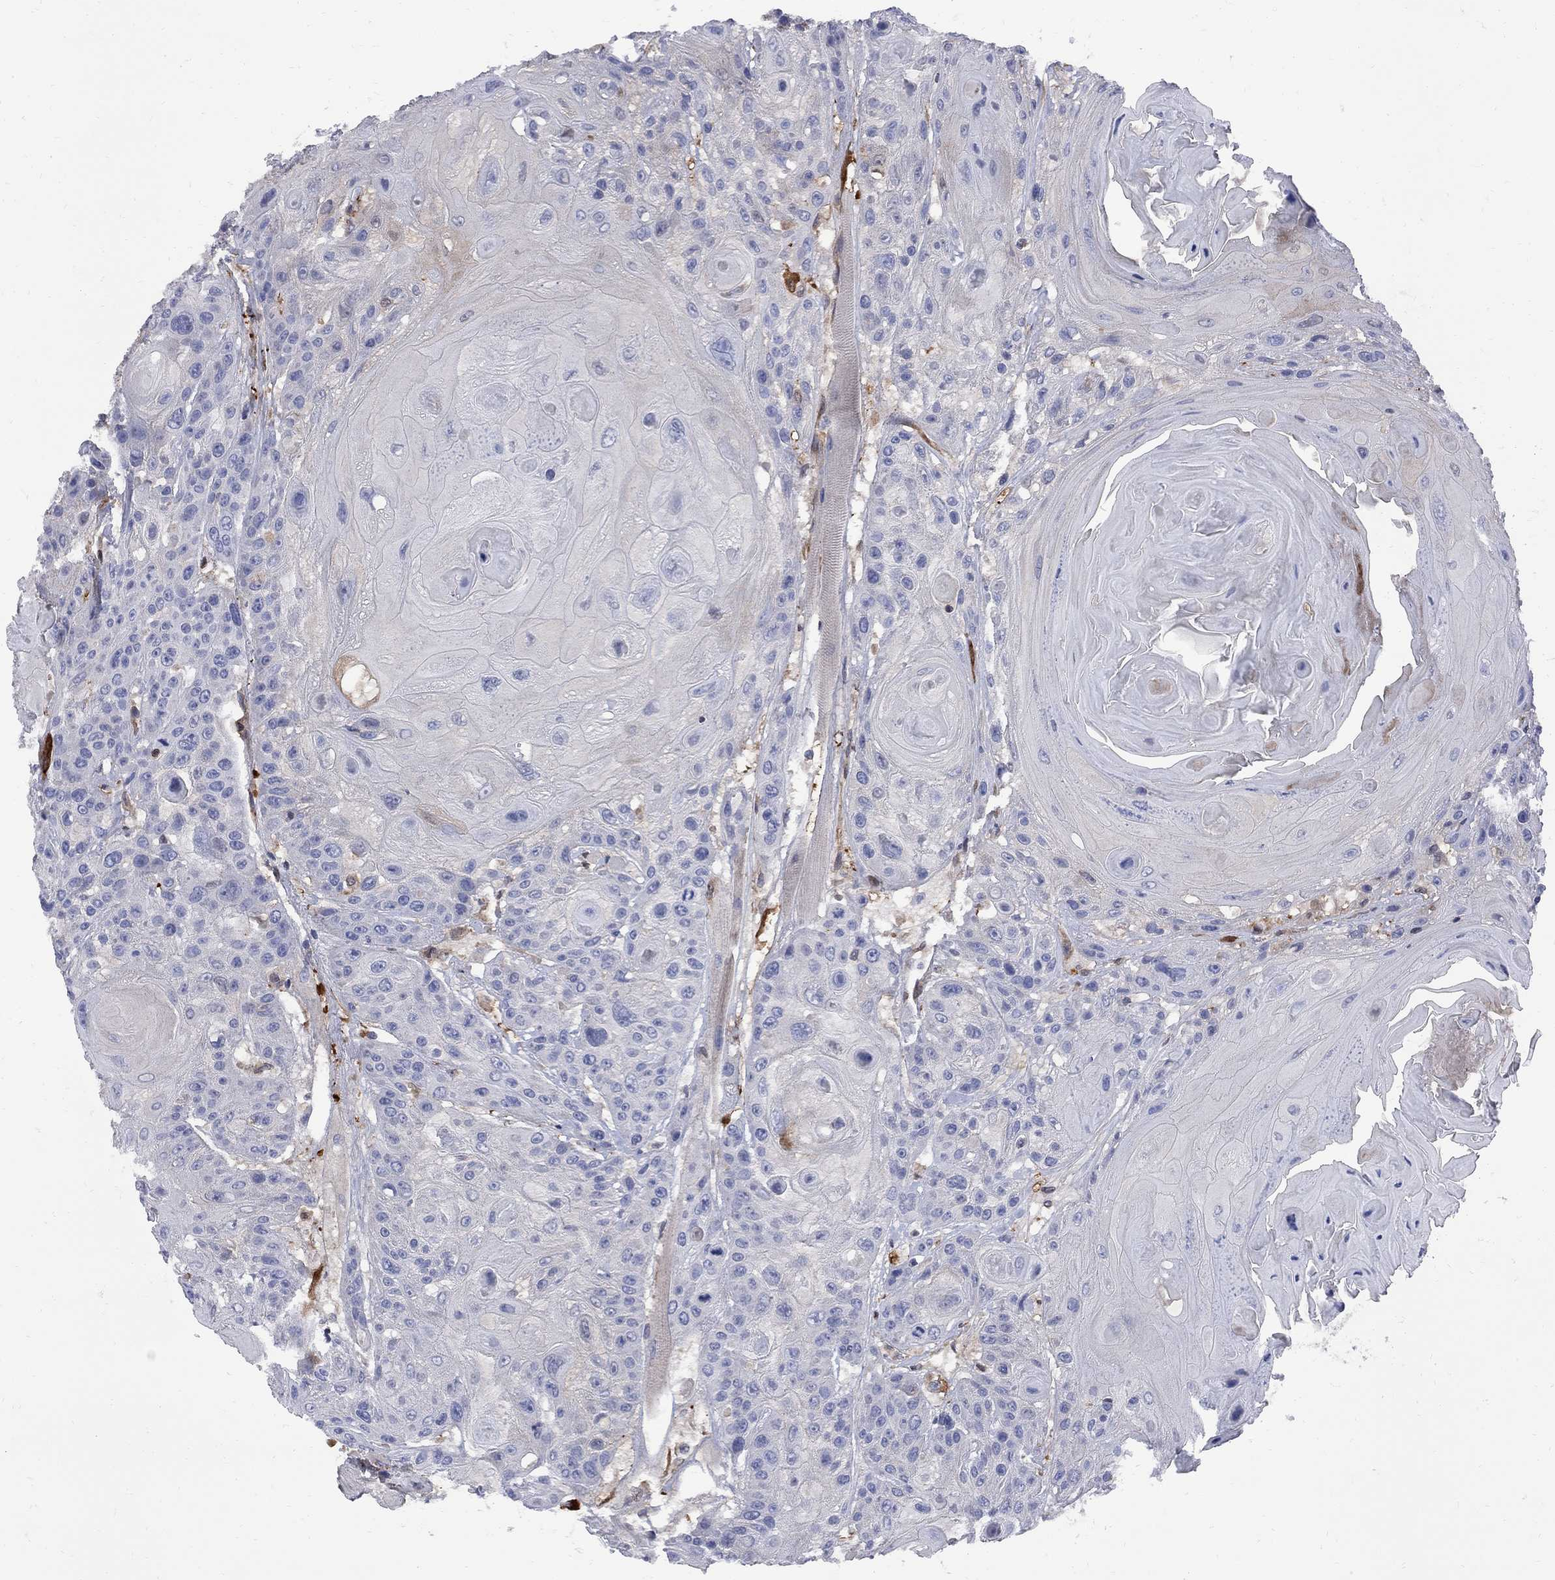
{"staining": {"intensity": "negative", "quantity": "none", "location": "none"}, "tissue": "head and neck cancer", "cell_type": "Tumor cells", "image_type": "cancer", "snomed": [{"axis": "morphology", "description": "Squamous cell carcinoma, NOS"}, {"axis": "topography", "description": "Head-Neck"}], "caption": "Tumor cells are negative for brown protein staining in head and neck squamous cell carcinoma. (DAB immunohistochemistry (IHC), high magnification).", "gene": "MTHFR", "patient": {"sex": "female", "age": 59}}